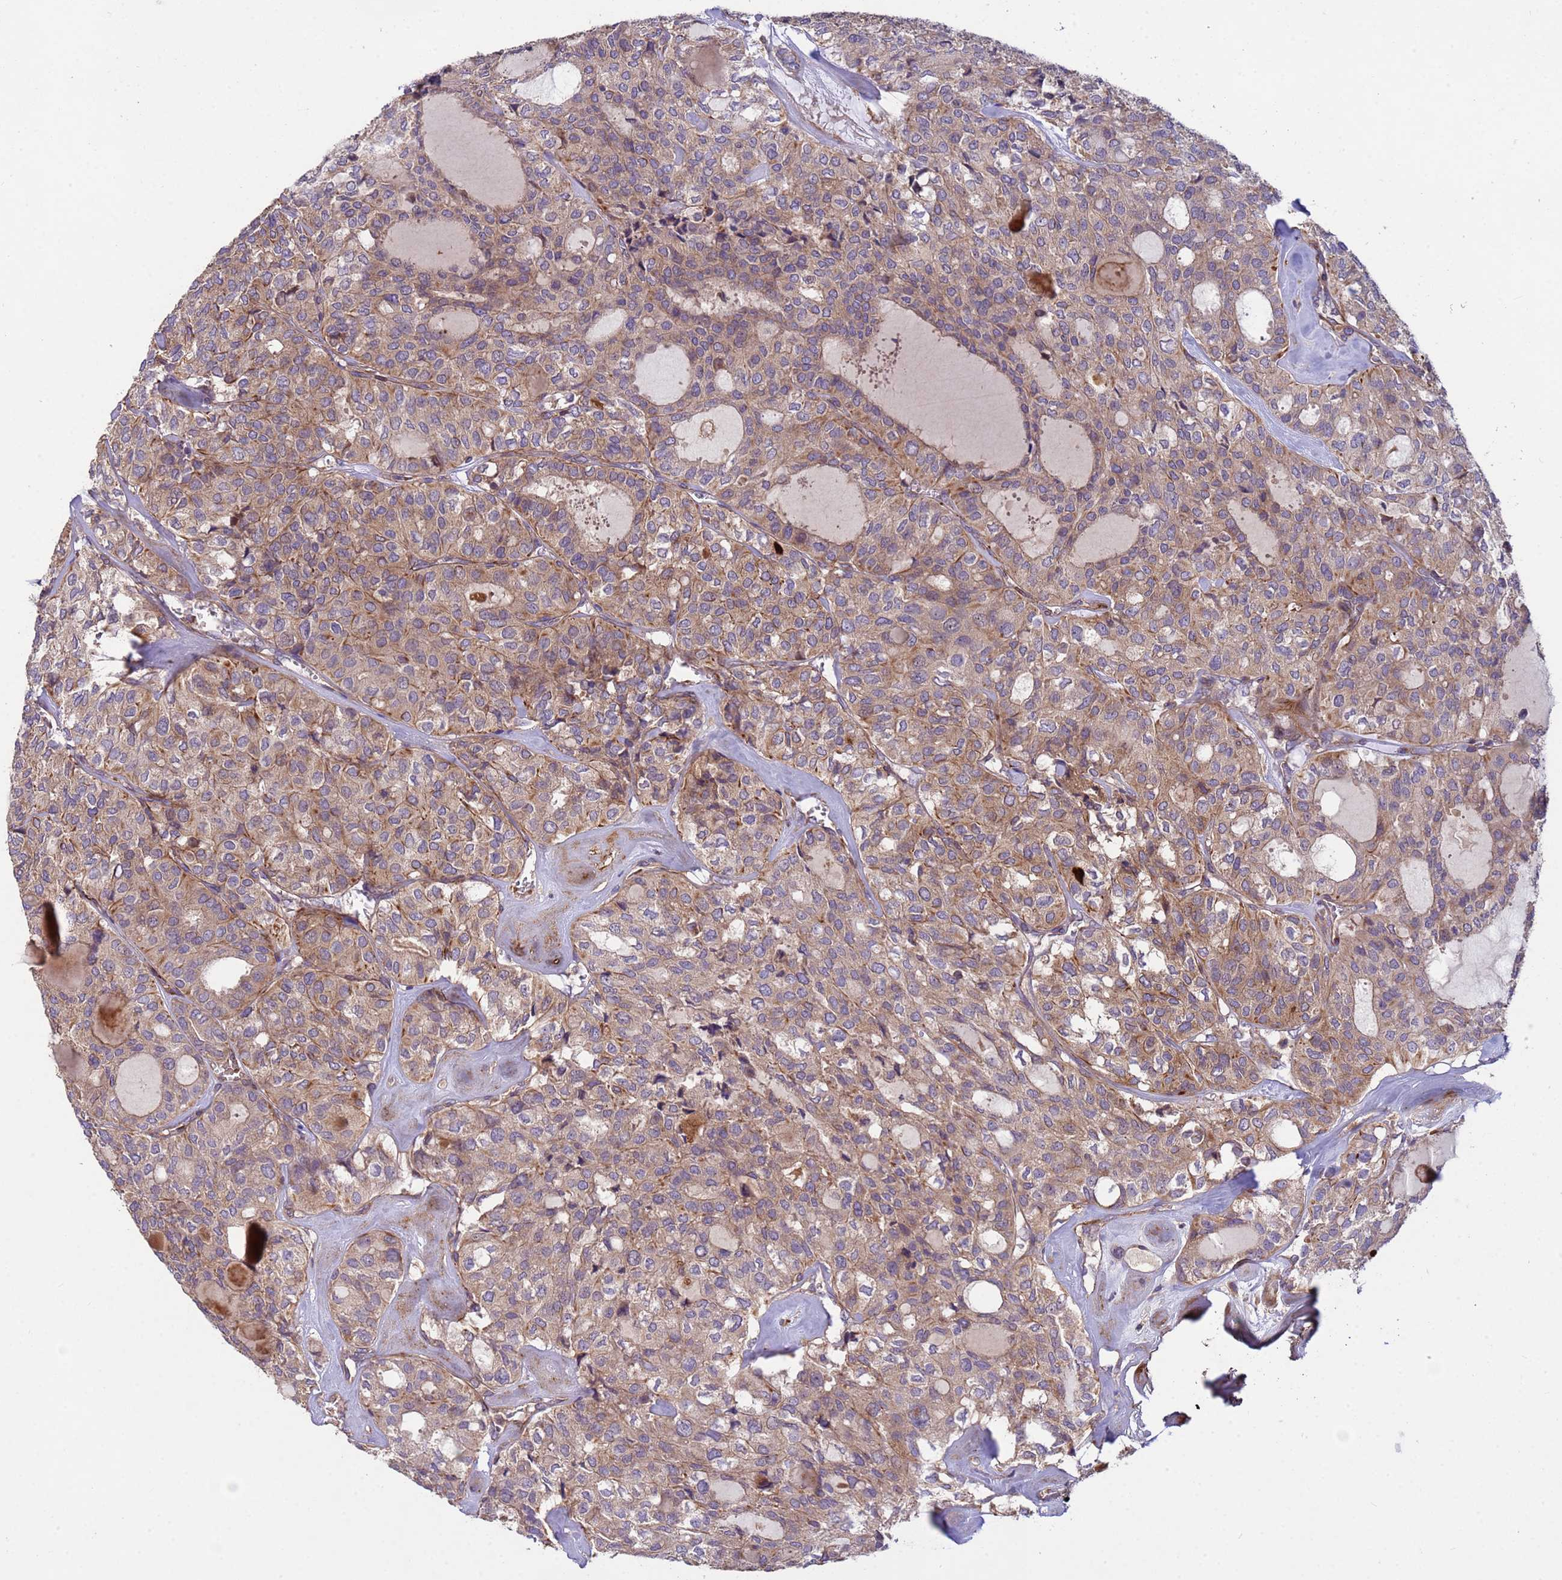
{"staining": {"intensity": "moderate", "quantity": ">75%", "location": "cytoplasmic/membranous"}, "tissue": "thyroid cancer", "cell_type": "Tumor cells", "image_type": "cancer", "snomed": [{"axis": "morphology", "description": "Follicular adenoma carcinoma, NOS"}, {"axis": "topography", "description": "Thyroid gland"}], "caption": "Thyroid follicular adenoma carcinoma stained with immunohistochemistry shows moderate cytoplasmic/membranous positivity in about >75% of tumor cells. The staining was performed using DAB (3,3'-diaminobenzidine) to visualize the protein expression in brown, while the nuclei were stained in blue with hematoxylin (Magnification: 20x).", "gene": "RAB10", "patient": {"sex": "male", "age": 75}}